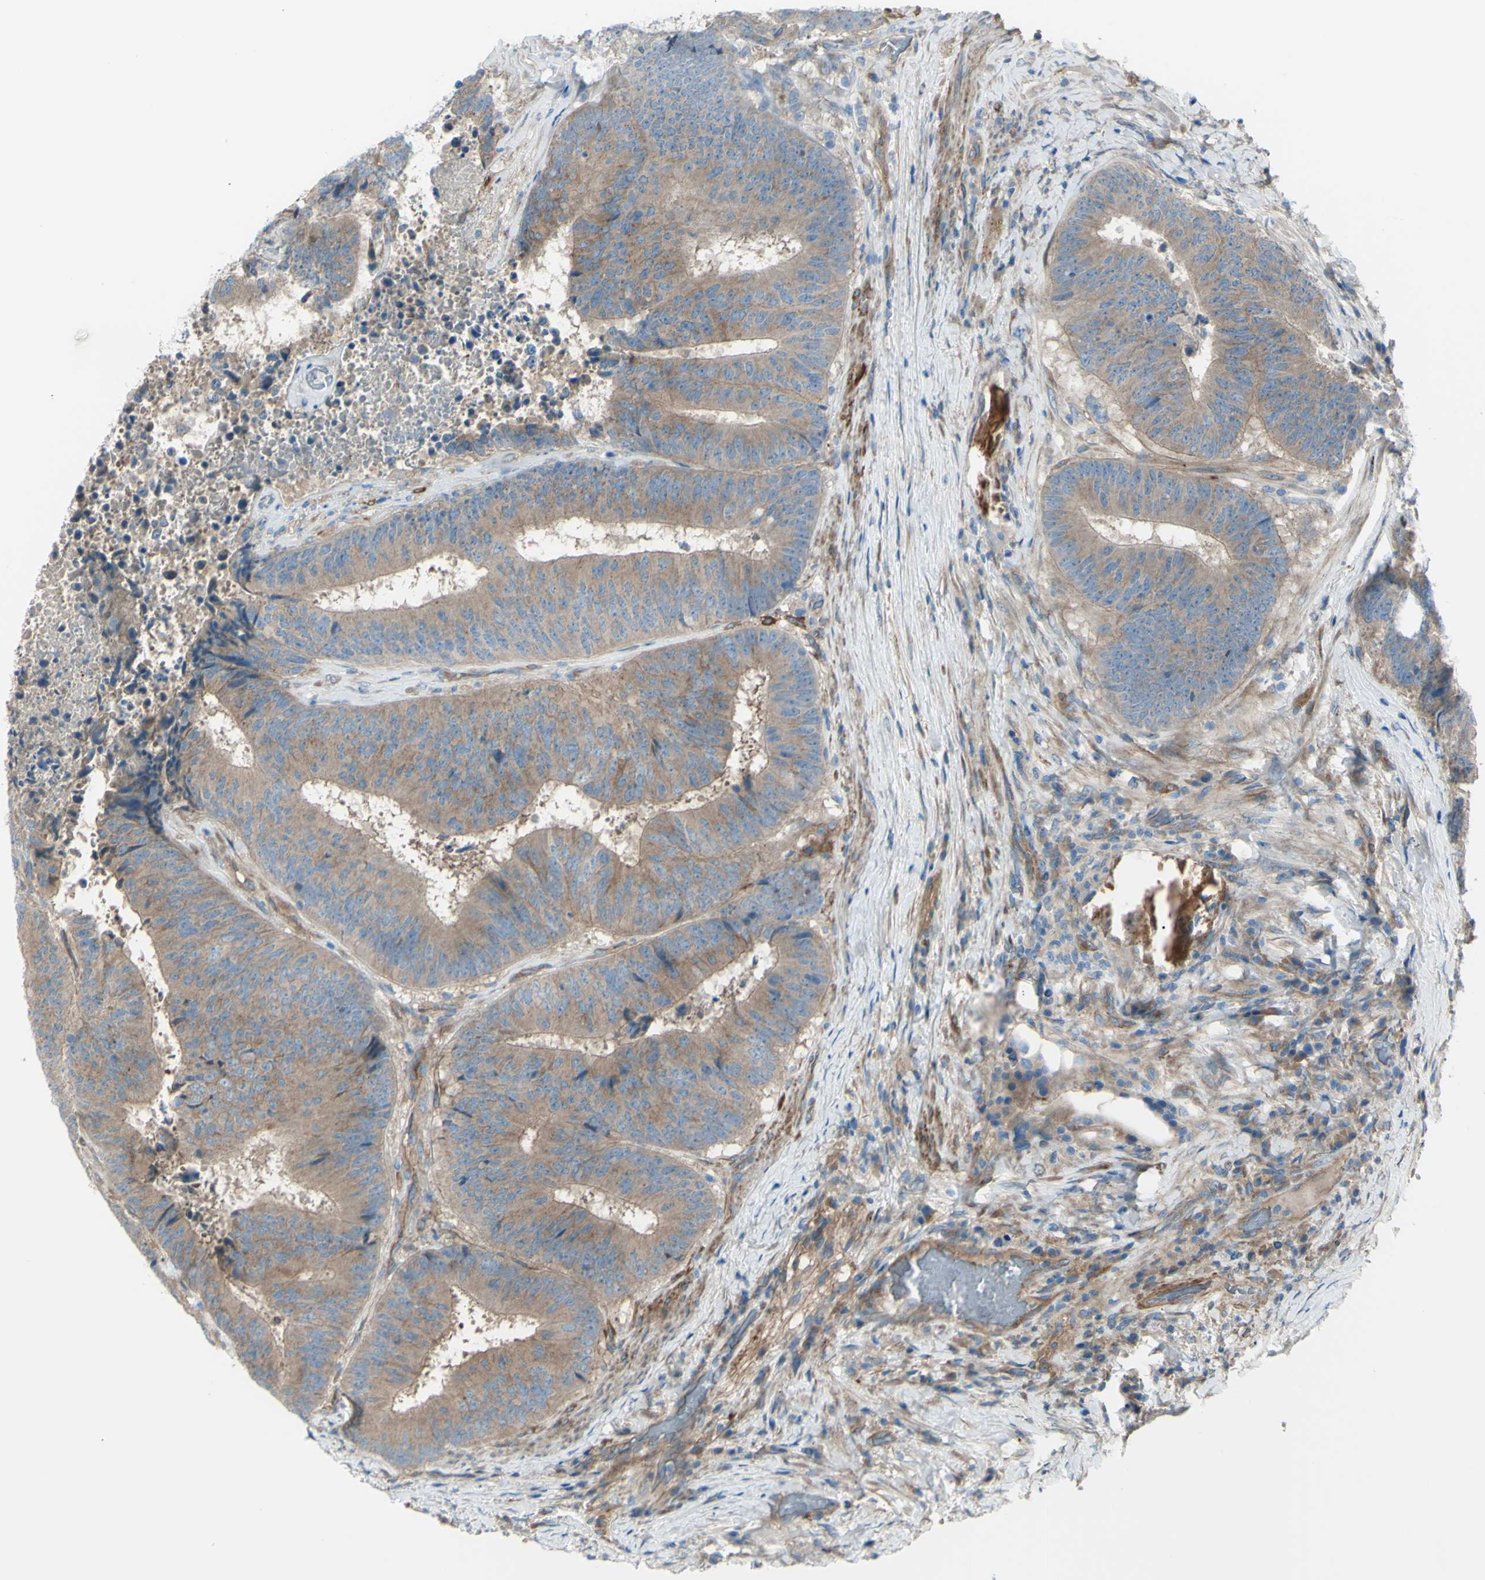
{"staining": {"intensity": "weak", "quantity": ">75%", "location": "cytoplasmic/membranous"}, "tissue": "colorectal cancer", "cell_type": "Tumor cells", "image_type": "cancer", "snomed": [{"axis": "morphology", "description": "Adenocarcinoma, NOS"}, {"axis": "topography", "description": "Rectum"}], "caption": "Immunohistochemical staining of human colorectal adenocarcinoma demonstrates low levels of weak cytoplasmic/membranous protein positivity in about >75% of tumor cells. The protein of interest is stained brown, and the nuclei are stained in blue (DAB (3,3'-diaminobenzidine) IHC with brightfield microscopy, high magnification).", "gene": "PCDHGA2", "patient": {"sex": "male", "age": 72}}